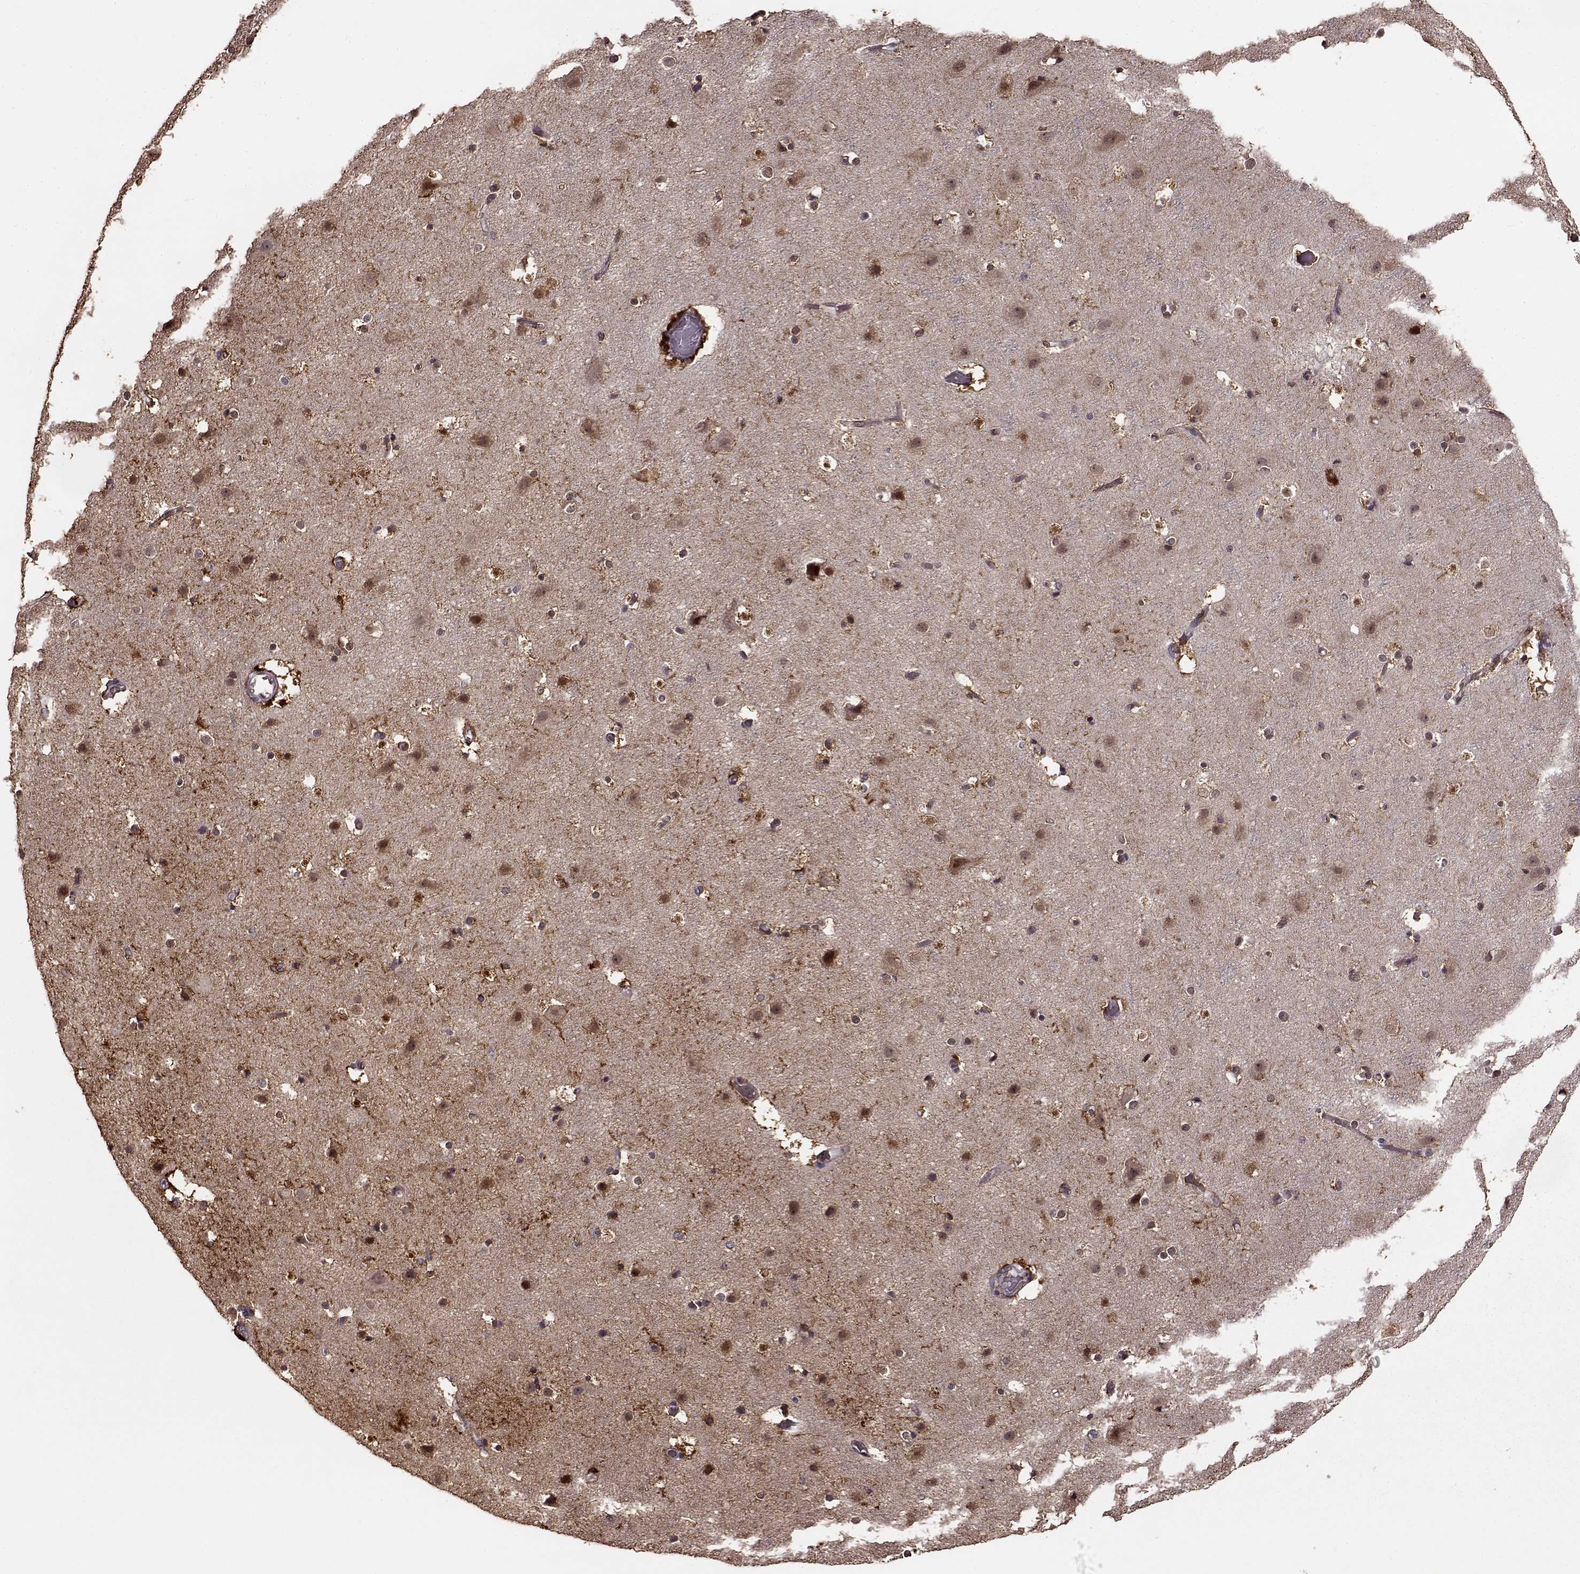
{"staining": {"intensity": "weak", "quantity": "25%-75%", "location": "nuclear"}, "tissue": "cerebral cortex", "cell_type": "Endothelial cells", "image_type": "normal", "snomed": [{"axis": "morphology", "description": "Normal tissue, NOS"}, {"axis": "topography", "description": "Cerebral cortex"}], "caption": "This photomicrograph exhibits immunohistochemistry (IHC) staining of benign human cerebral cortex, with low weak nuclear positivity in about 25%-75% of endothelial cells.", "gene": "FTO", "patient": {"sex": "female", "age": 52}}